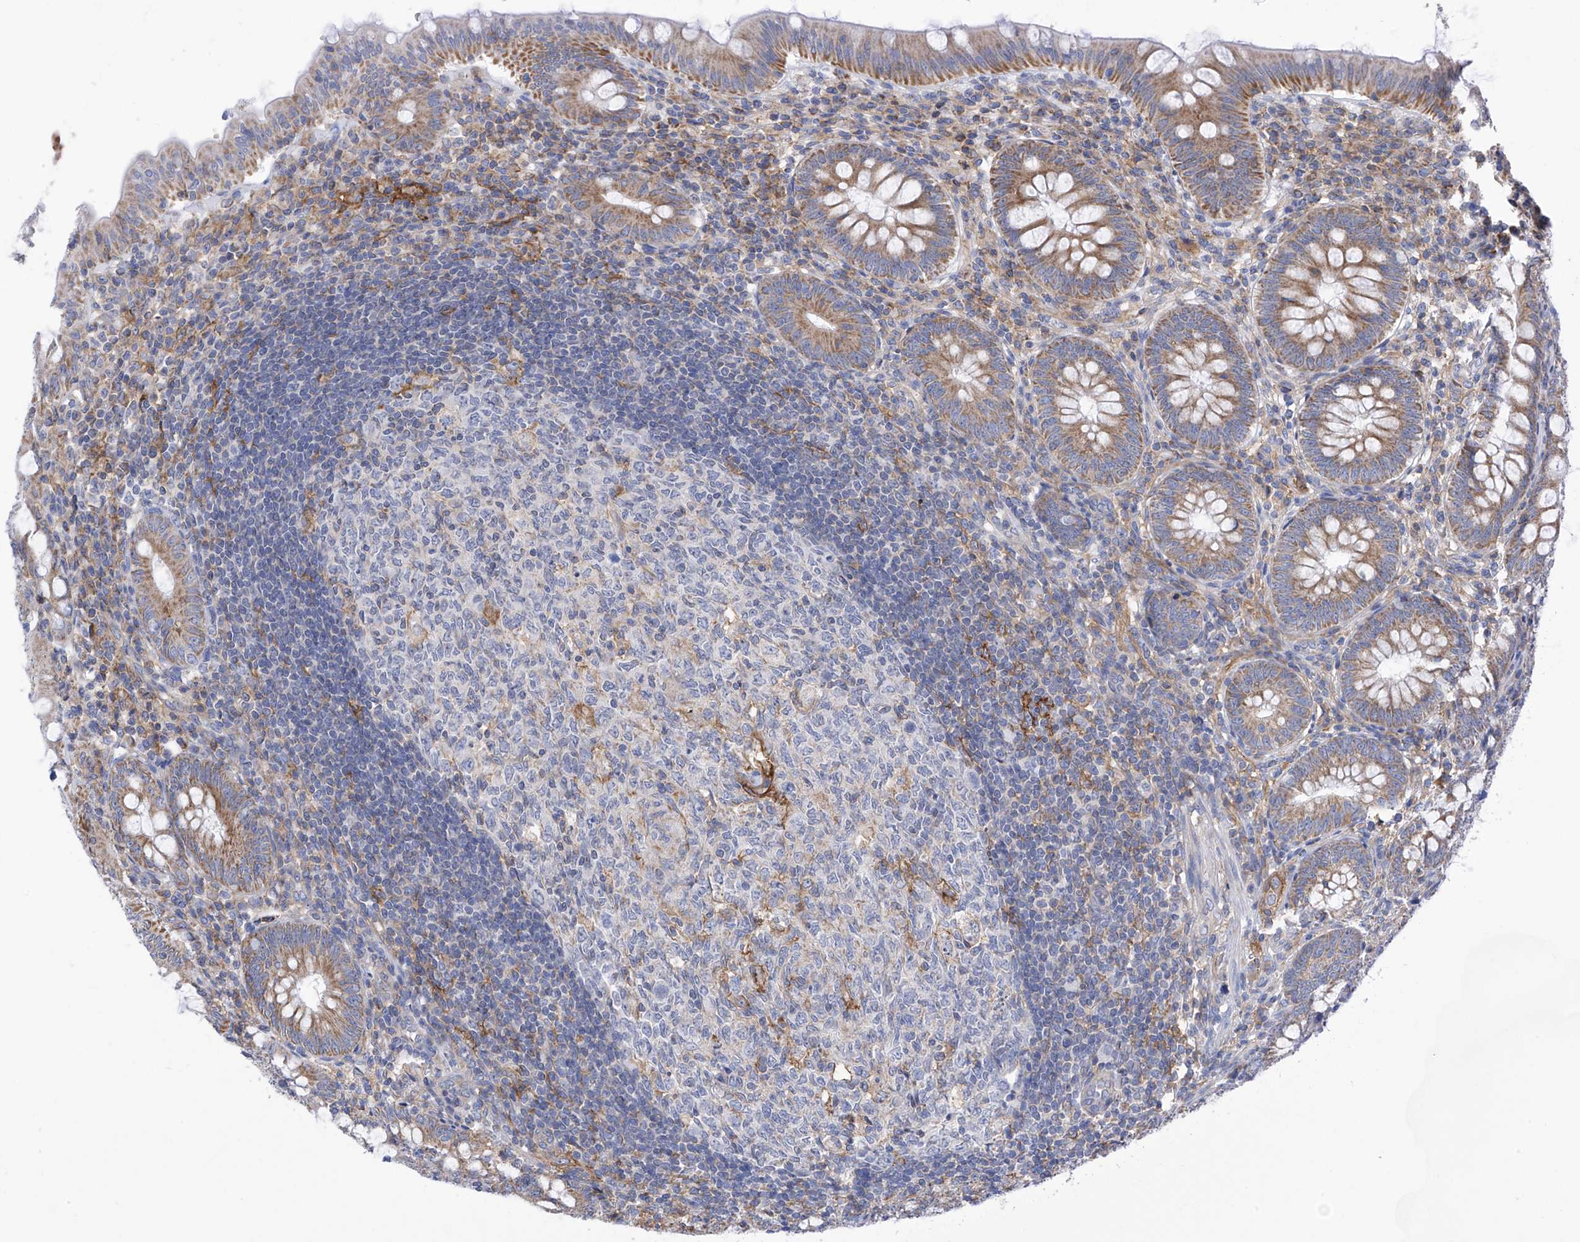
{"staining": {"intensity": "moderate", "quantity": ">75%", "location": "cytoplasmic/membranous"}, "tissue": "appendix", "cell_type": "Glandular cells", "image_type": "normal", "snomed": [{"axis": "morphology", "description": "Normal tissue, NOS"}, {"axis": "topography", "description": "Appendix"}], "caption": "IHC image of normal appendix stained for a protein (brown), which reveals medium levels of moderate cytoplasmic/membranous positivity in about >75% of glandular cells.", "gene": "P2RX7", "patient": {"sex": "male", "age": 14}}